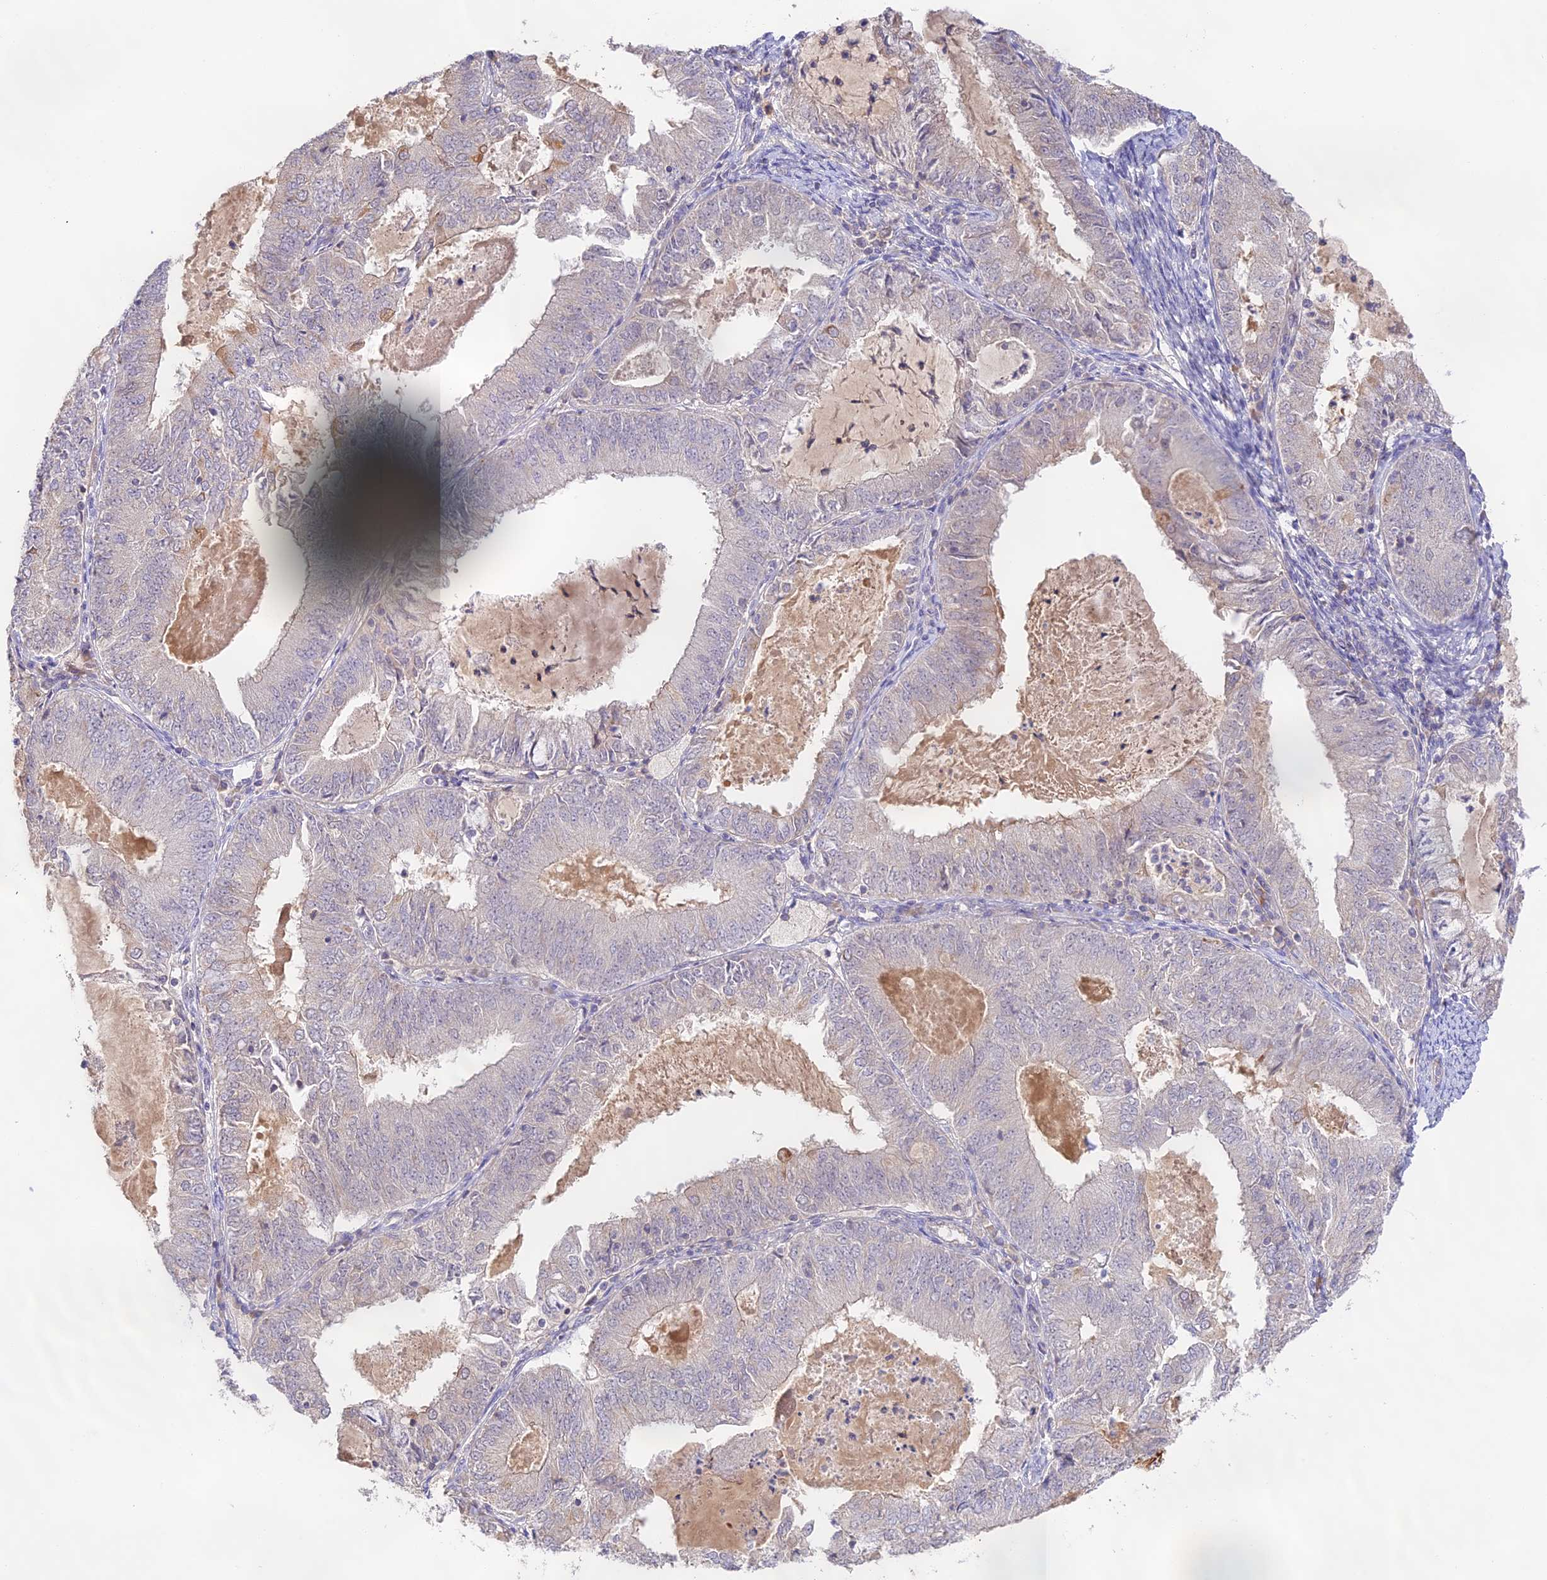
{"staining": {"intensity": "negative", "quantity": "none", "location": "none"}, "tissue": "endometrial cancer", "cell_type": "Tumor cells", "image_type": "cancer", "snomed": [{"axis": "morphology", "description": "Adenocarcinoma, NOS"}, {"axis": "topography", "description": "Endometrium"}], "caption": "DAB (3,3'-diaminobenzidine) immunohistochemical staining of human adenocarcinoma (endometrial) displays no significant expression in tumor cells.", "gene": "CAMSAP3", "patient": {"sex": "female", "age": 57}}